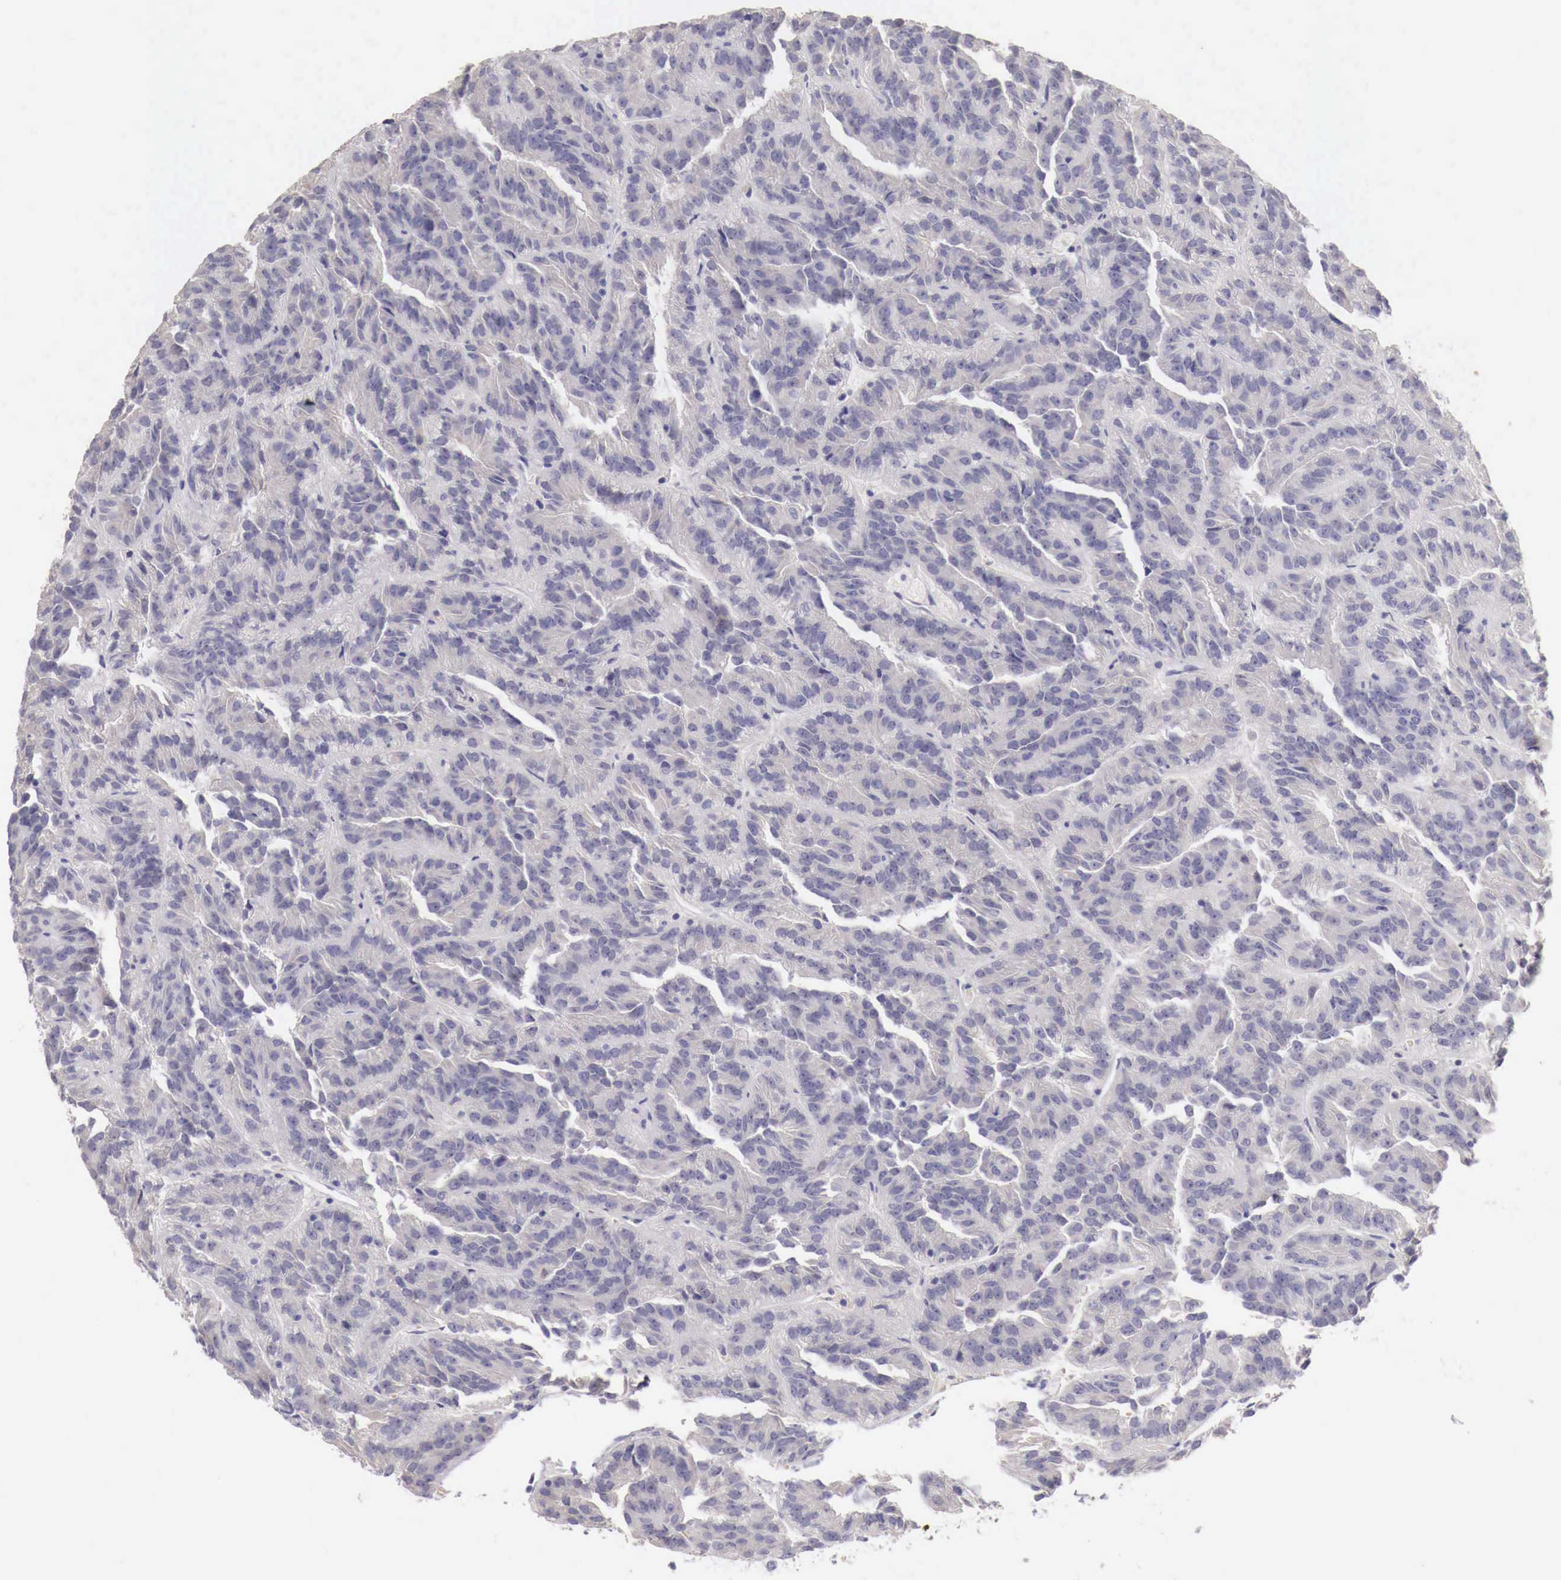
{"staining": {"intensity": "negative", "quantity": "none", "location": "none"}, "tissue": "renal cancer", "cell_type": "Tumor cells", "image_type": "cancer", "snomed": [{"axis": "morphology", "description": "Adenocarcinoma, NOS"}, {"axis": "topography", "description": "Kidney"}], "caption": "Histopathology image shows no protein staining in tumor cells of renal adenocarcinoma tissue. (DAB (3,3'-diaminobenzidine) IHC visualized using brightfield microscopy, high magnification).", "gene": "ENOX2", "patient": {"sex": "male", "age": 46}}